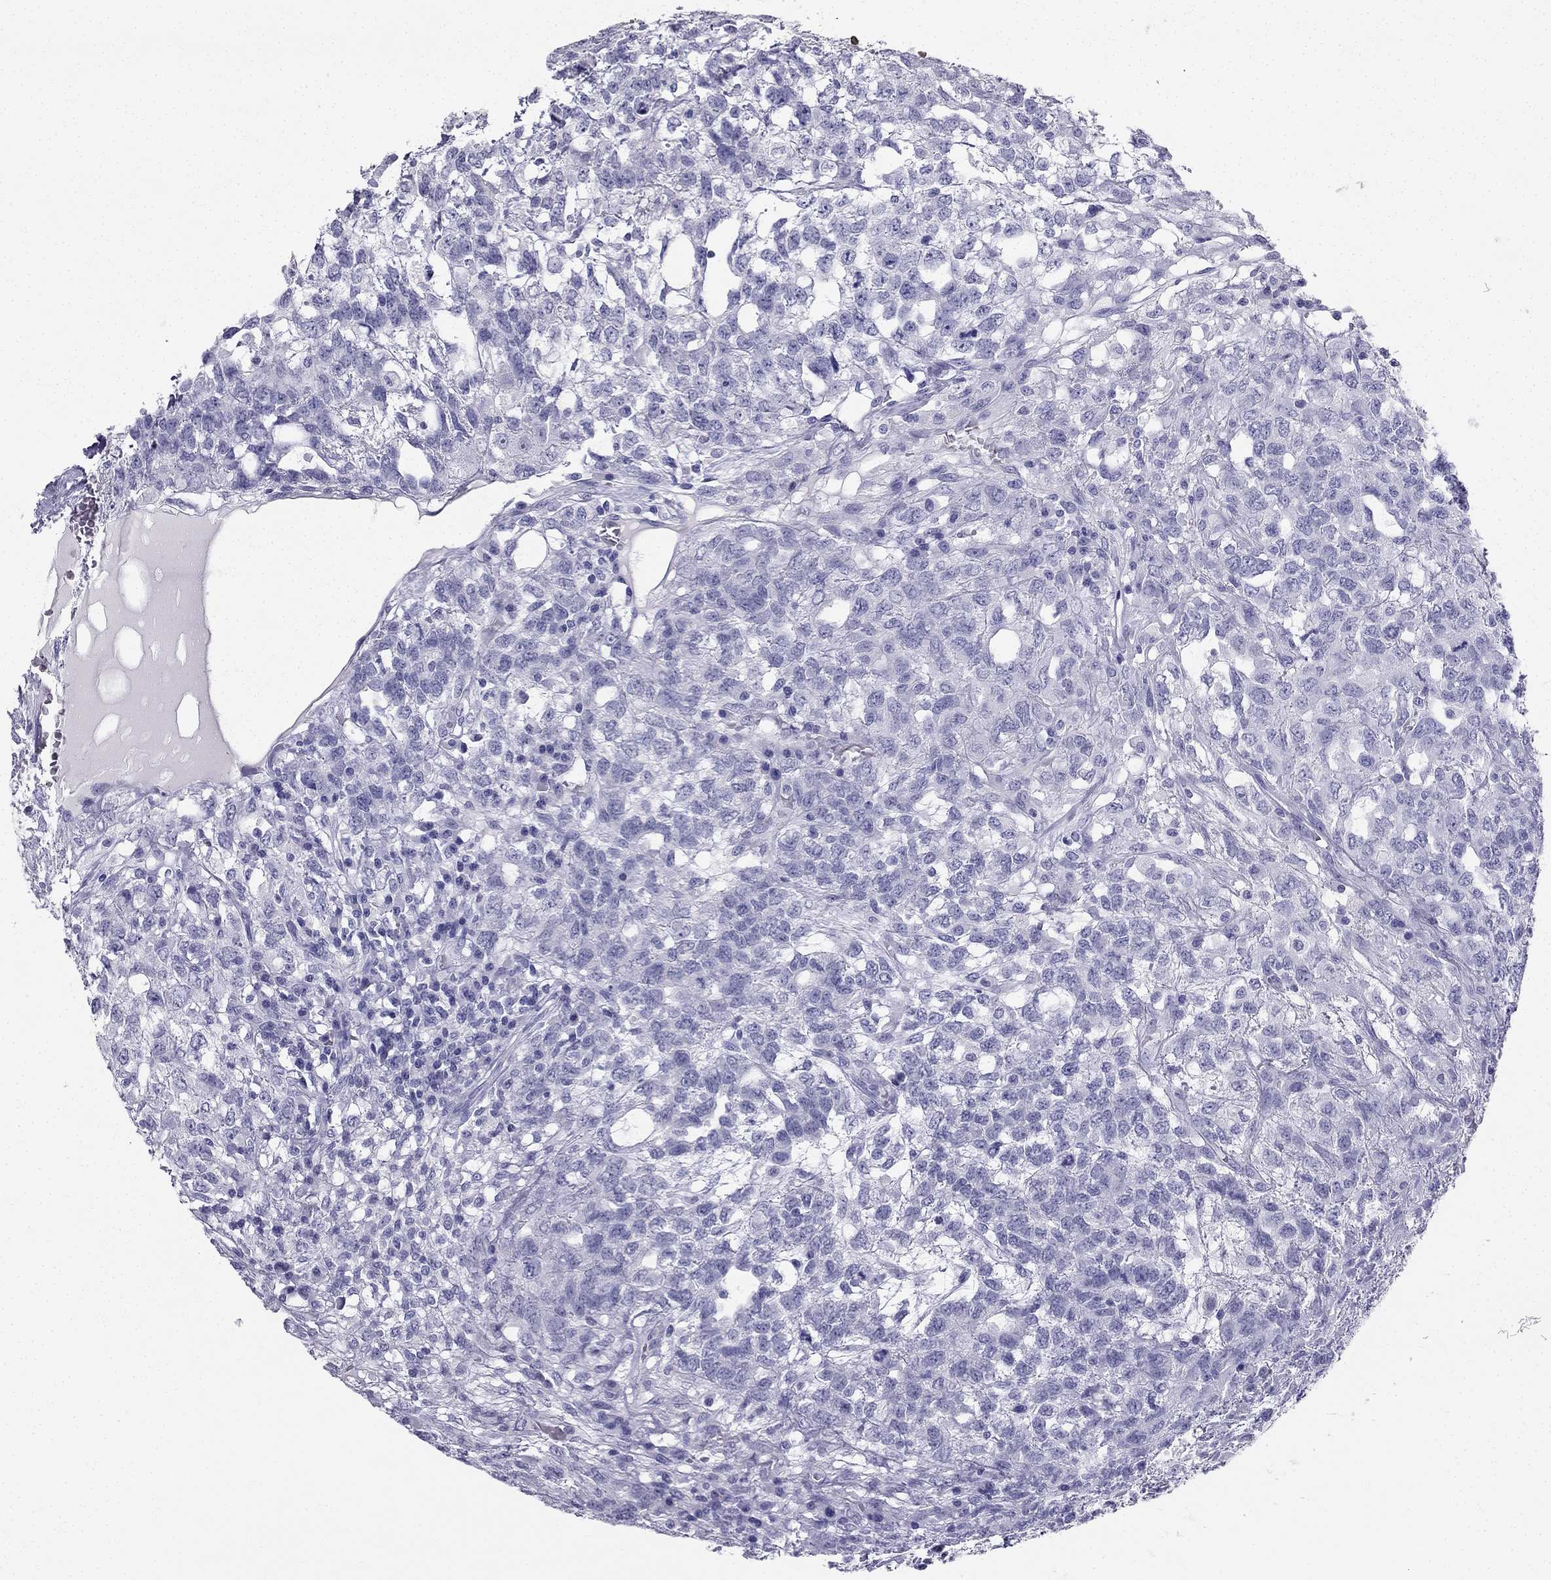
{"staining": {"intensity": "negative", "quantity": "none", "location": "none"}, "tissue": "testis cancer", "cell_type": "Tumor cells", "image_type": "cancer", "snomed": [{"axis": "morphology", "description": "Seminoma, NOS"}, {"axis": "topography", "description": "Testis"}], "caption": "Tumor cells are negative for protein expression in human testis cancer (seminoma).", "gene": "TFF3", "patient": {"sex": "male", "age": 52}}